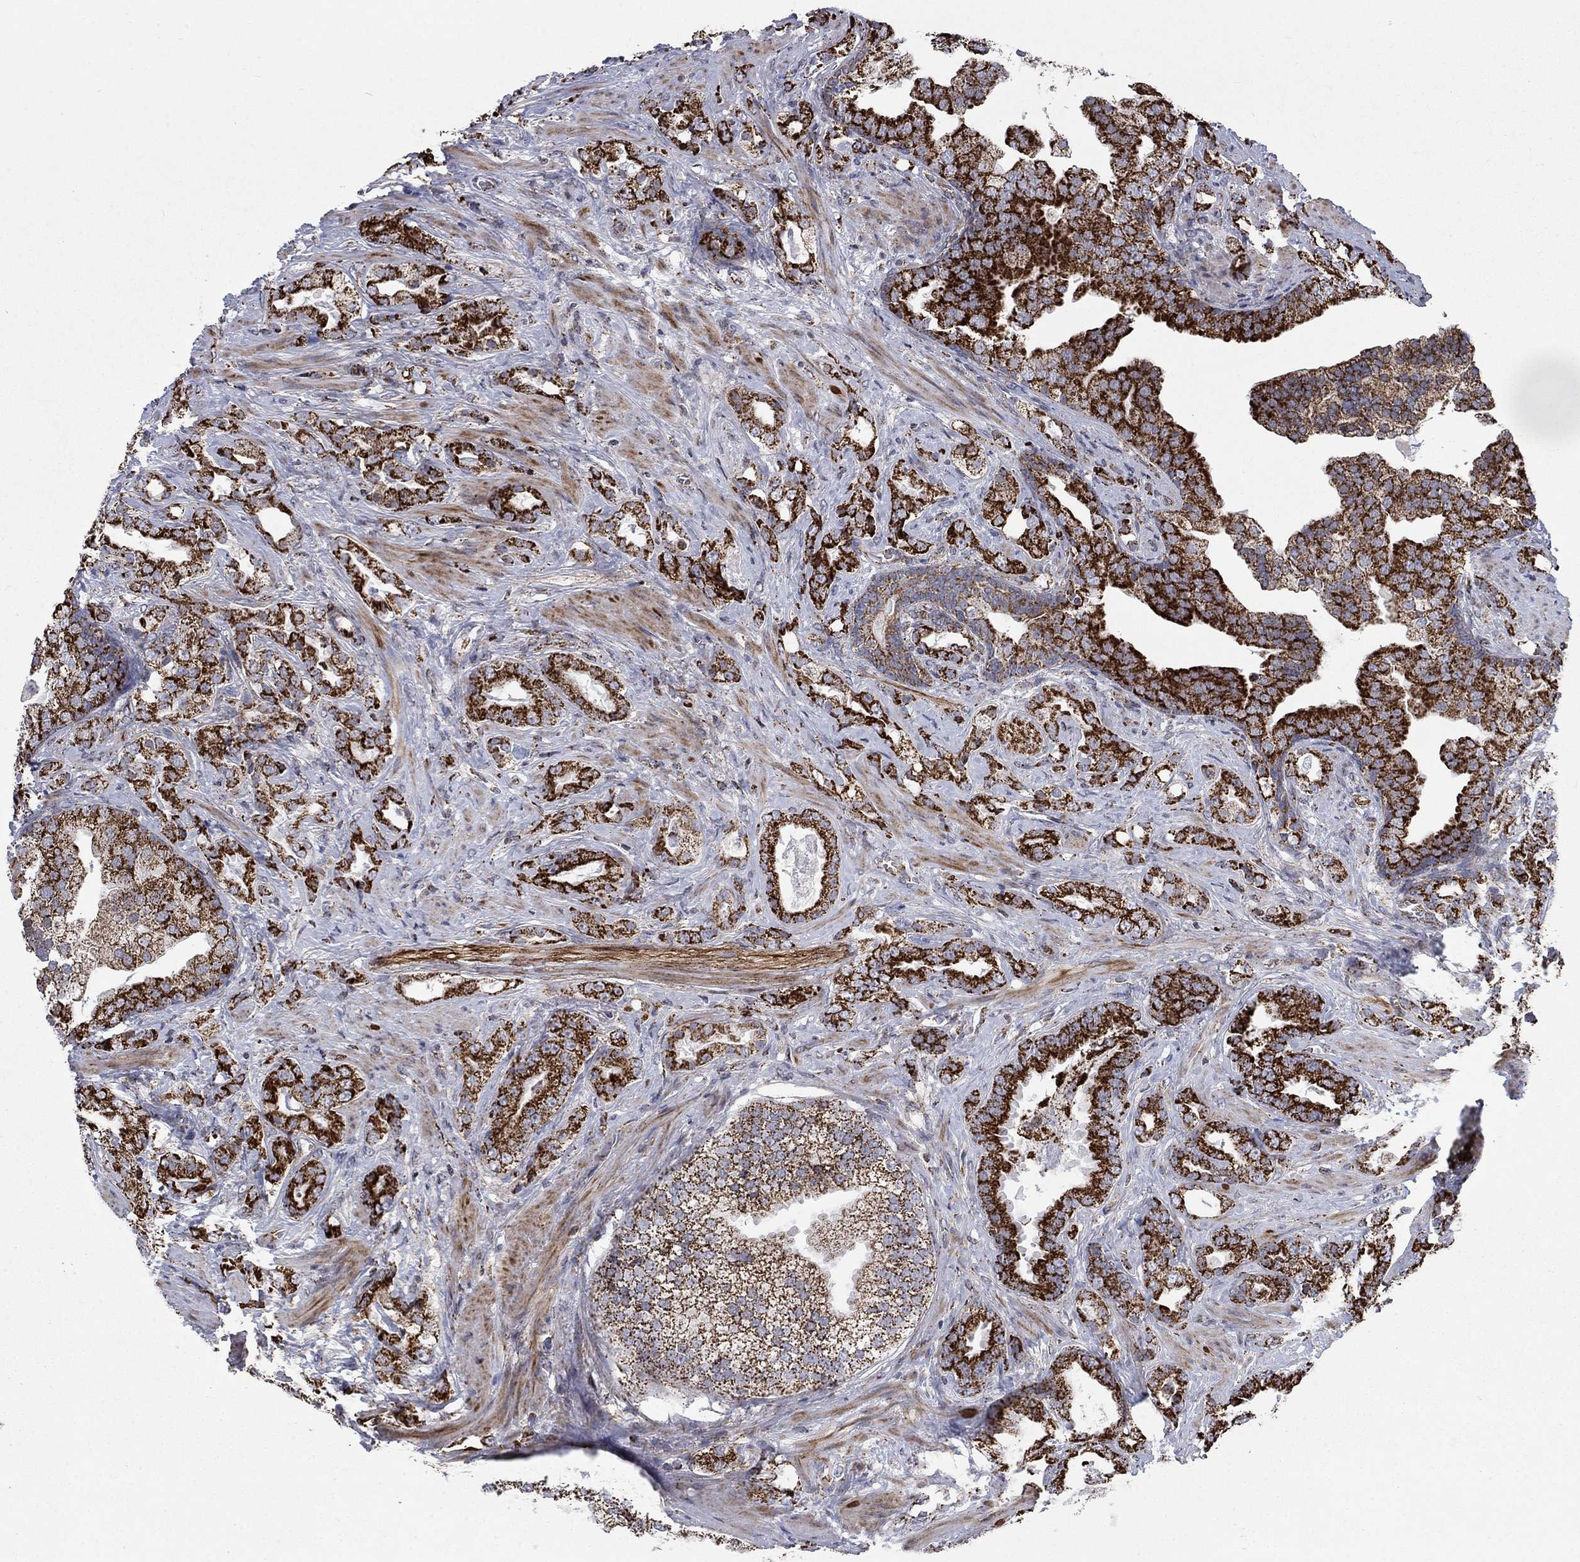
{"staining": {"intensity": "strong", "quantity": ">75%", "location": "cytoplasmic/membranous"}, "tissue": "prostate cancer", "cell_type": "Tumor cells", "image_type": "cancer", "snomed": [{"axis": "morphology", "description": "Adenocarcinoma, NOS"}, {"axis": "topography", "description": "Prostate"}], "caption": "This photomicrograph shows prostate adenocarcinoma stained with immunohistochemistry to label a protein in brown. The cytoplasmic/membranous of tumor cells show strong positivity for the protein. Nuclei are counter-stained blue.", "gene": "MOAP1", "patient": {"sex": "male", "age": 57}}